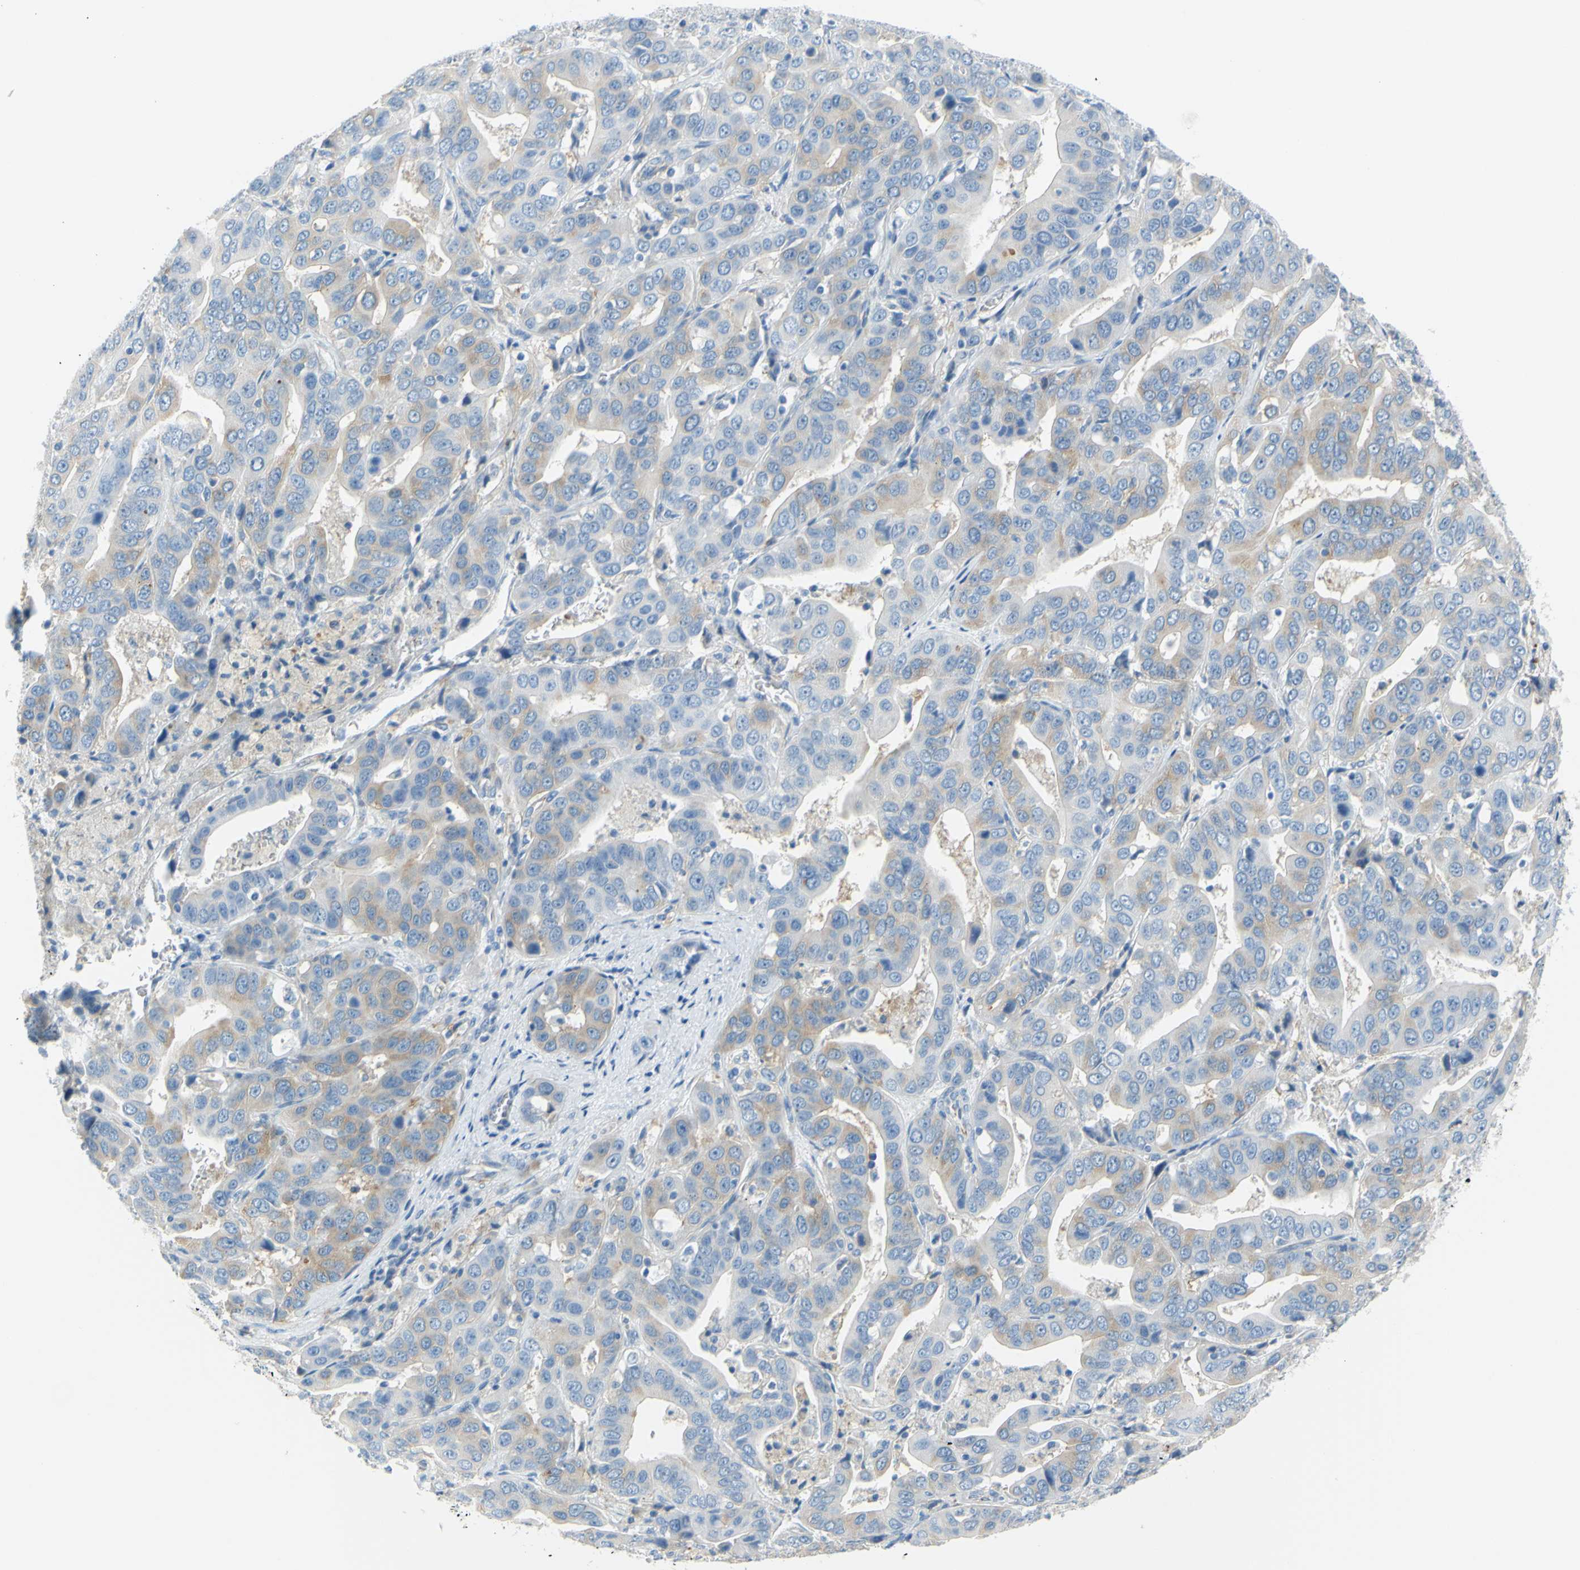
{"staining": {"intensity": "weak", "quantity": "25%-75%", "location": "cytoplasmic/membranous"}, "tissue": "liver cancer", "cell_type": "Tumor cells", "image_type": "cancer", "snomed": [{"axis": "morphology", "description": "Cholangiocarcinoma"}, {"axis": "topography", "description": "Liver"}], "caption": "Immunohistochemistry (IHC) micrograph of neoplastic tissue: human liver cancer (cholangiocarcinoma) stained using IHC shows low levels of weak protein expression localized specifically in the cytoplasmic/membranous of tumor cells, appearing as a cytoplasmic/membranous brown color.", "gene": "FRMD4B", "patient": {"sex": "female", "age": 52}}